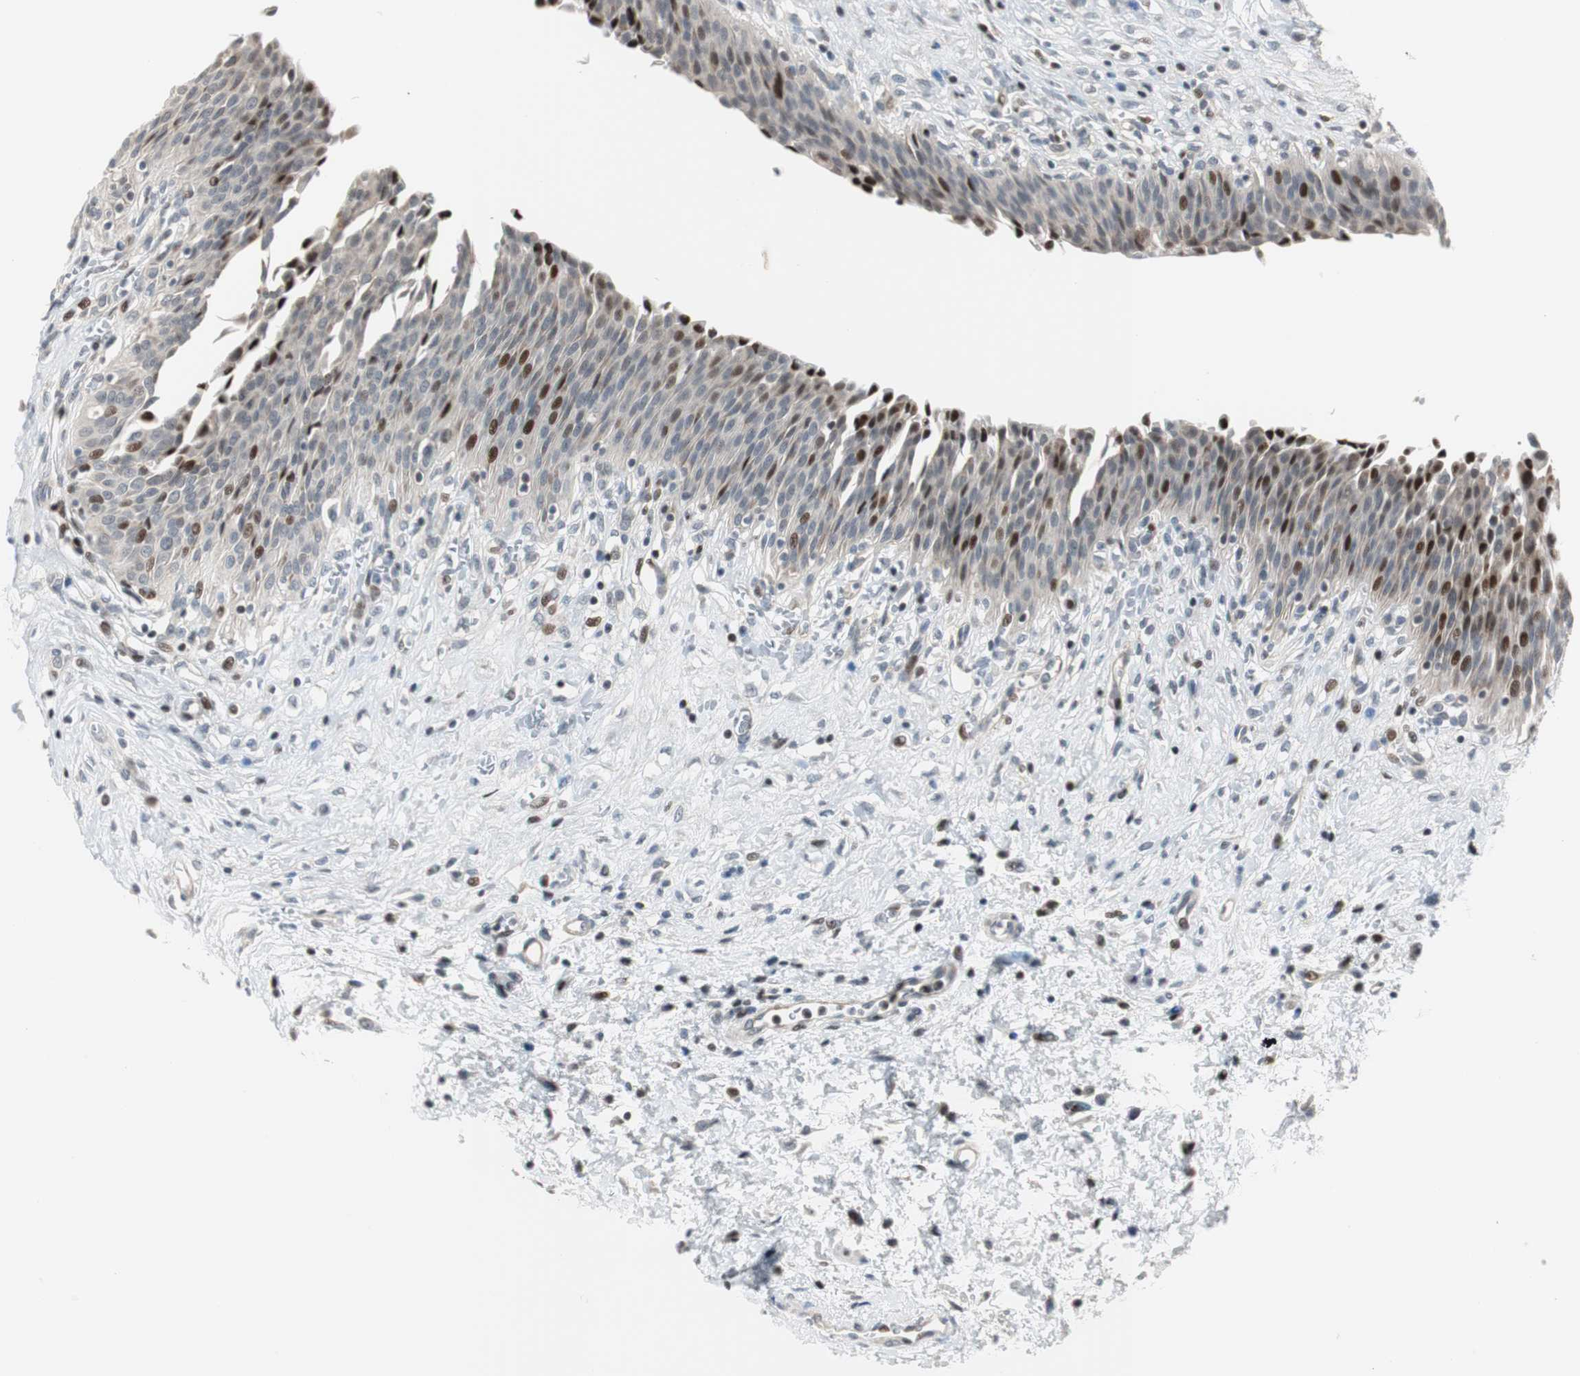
{"staining": {"intensity": "strong", "quantity": "<25%", "location": "nuclear"}, "tissue": "urinary bladder", "cell_type": "Urothelial cells", "image_type": "normal", "snomed": [{"axis": "morphology", "description": "Normal tissue, NOS"}, {"axis": "morphology", "description": "Dysplasia, NOS"}, {"axis": "topography", "description": "Urinary bladder"}], "caption": "Immunohistochemistry (IHC) of benign human urinary bladder displays medium levels of strong nuclear positivity in approximately <25% of urothelial cells.", "gene": "RAD1", "patient": {"sex": "male", "age": 35}}